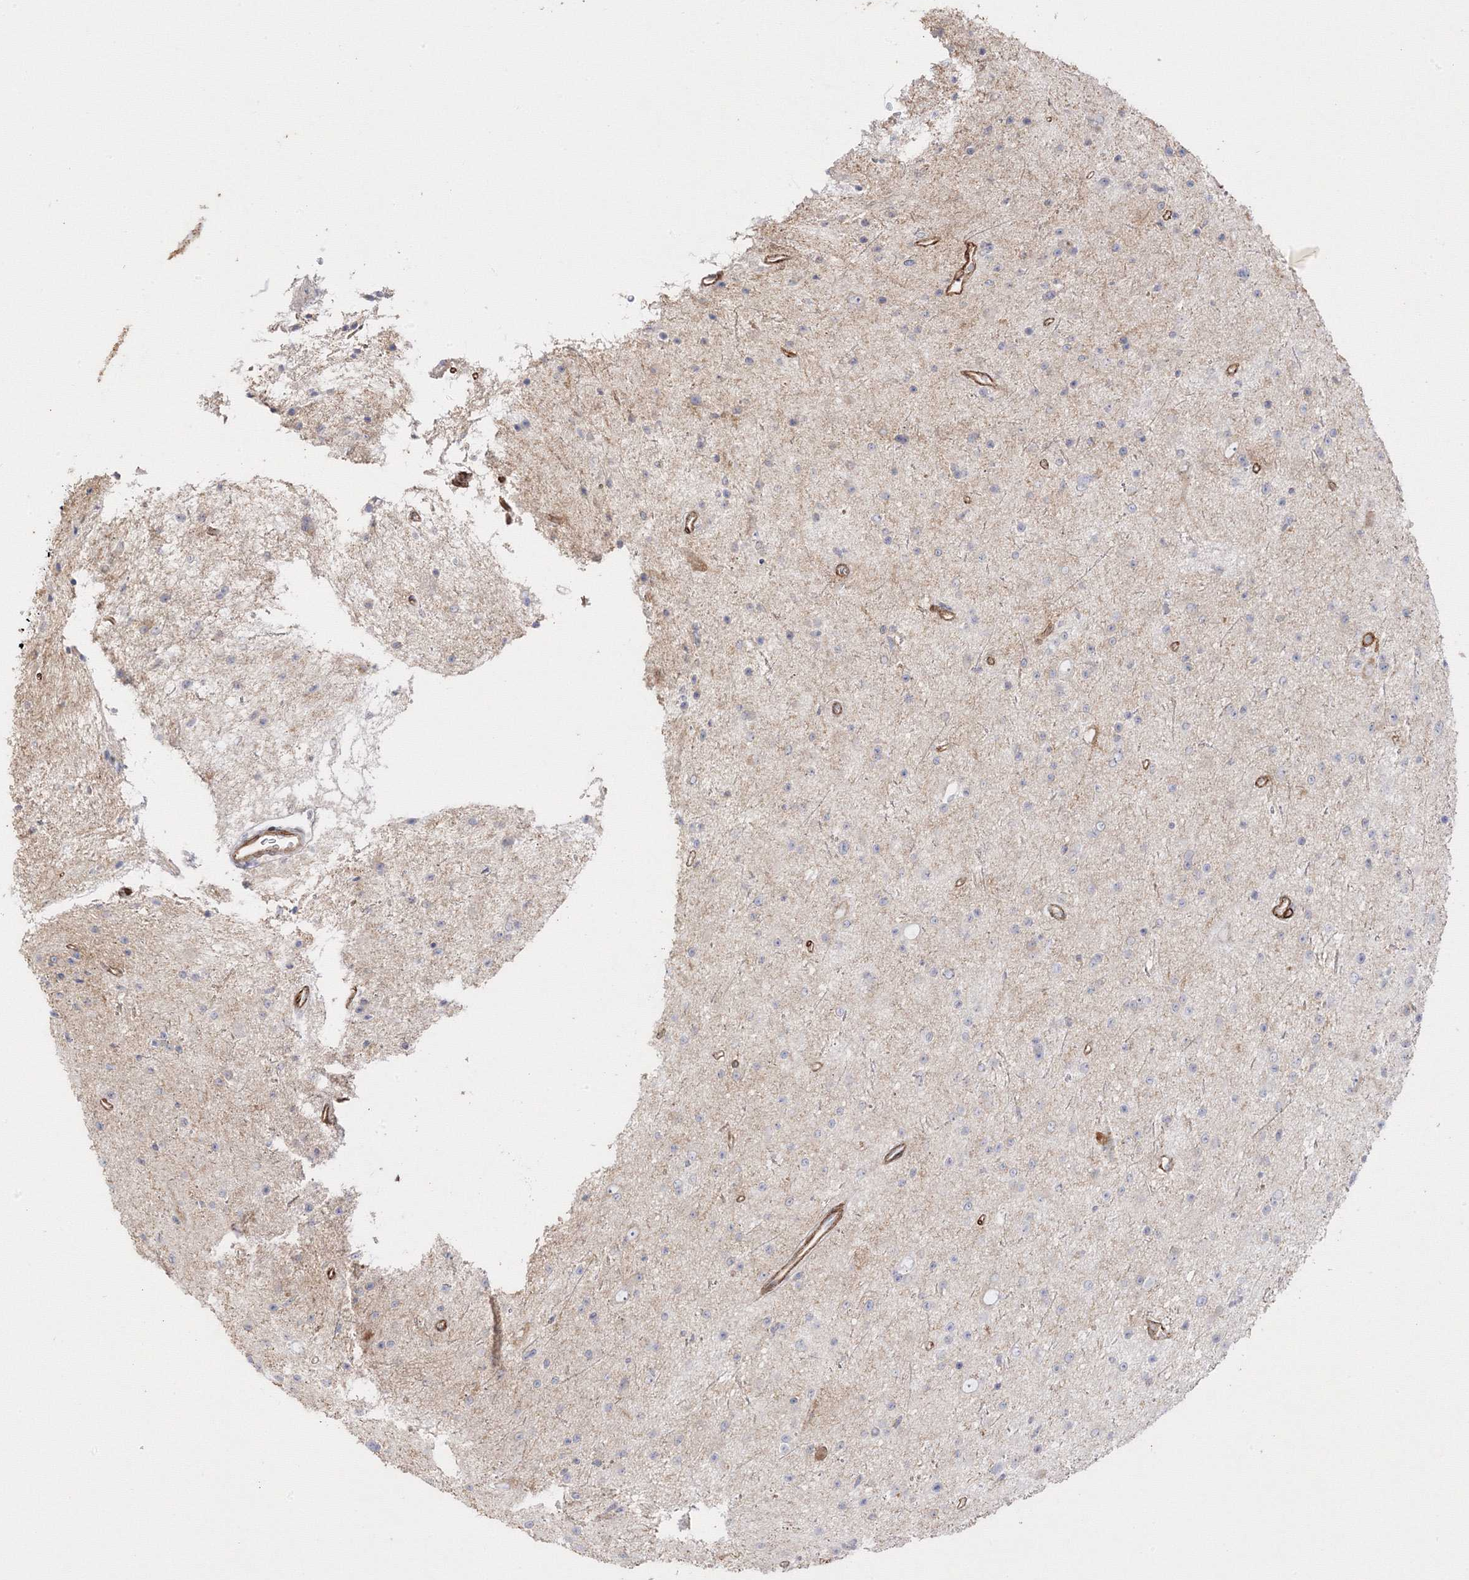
{"staining": {"intensity": "negative", "quantity": "none", "location": "none"}, "tissue": "glioma", "cell_type": "Tumor cells", "image_type": "cancer", "snomed": [{"axis": "morphology", "description": "Glioma, malignant, Low grade"}, {"axis": "topography", "description": "Cerebral cortex"}], "caption": "Immunohistochemistry (IHC) micrograph of low-grade glioma (malignant) stained for a protein (brown), which reveals no expression in tumor cells. (DAB (3,3'-diaminobenzidine) immunohistochemistry, high magnification).", "gene": "C2CD2", "patient": {"sex": "female", "age": 39}}